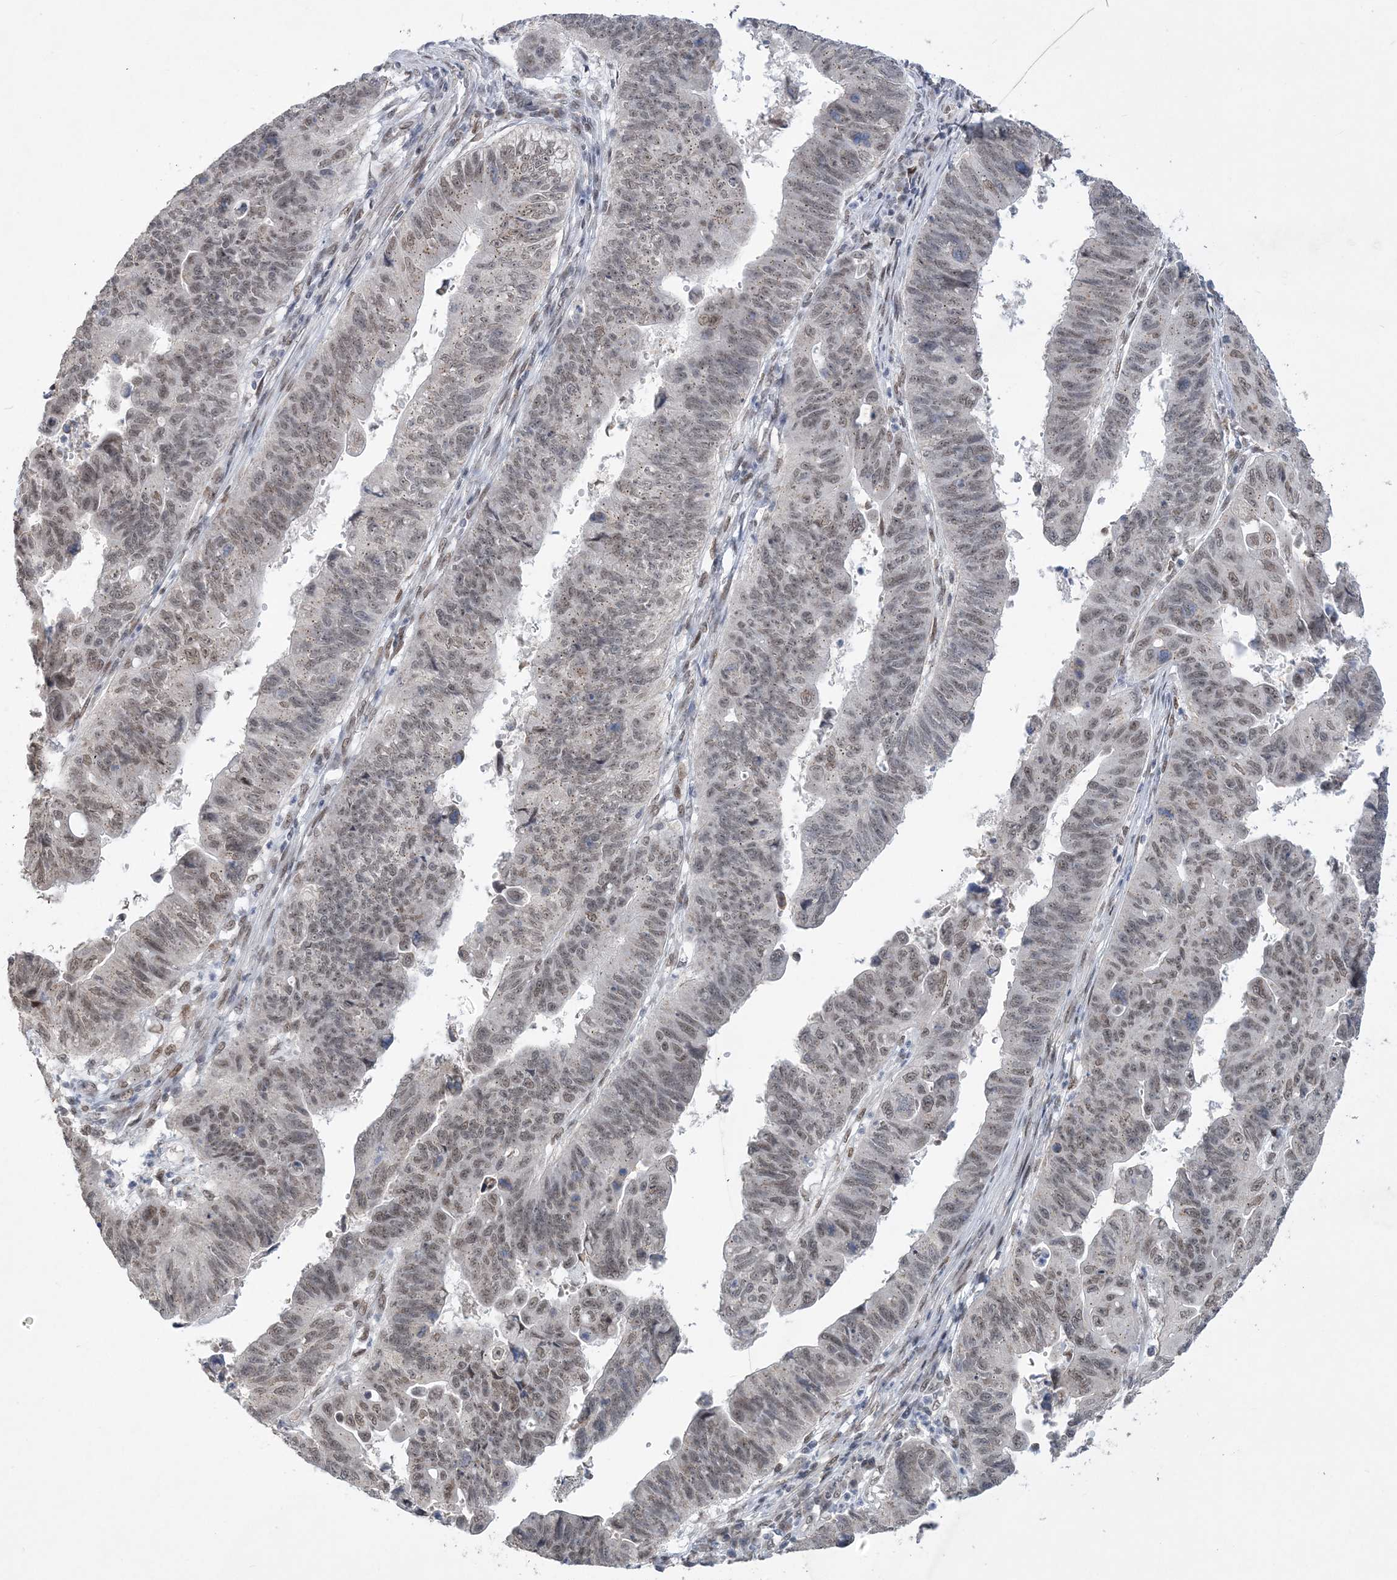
{"staining": {"intensity": "weak", "quantity": ">75%", "location": "nuclear"}, "tissue": "stomach cancer", "cell_type": "Tumor cells", "image_type": "cancer", "snomed": [{"axis": "morphology", "description": "Adenocarcinoma, NOS"}, {"axis": "topography", "description": "Stomach"}], "caption": "The histopathology image exhibits a brown stain indicating the presence of a protein in the nuclear of tumor cells in stomach cancer.", "gene": "WAC", "patient": {"sex": "male", "age": 59}}